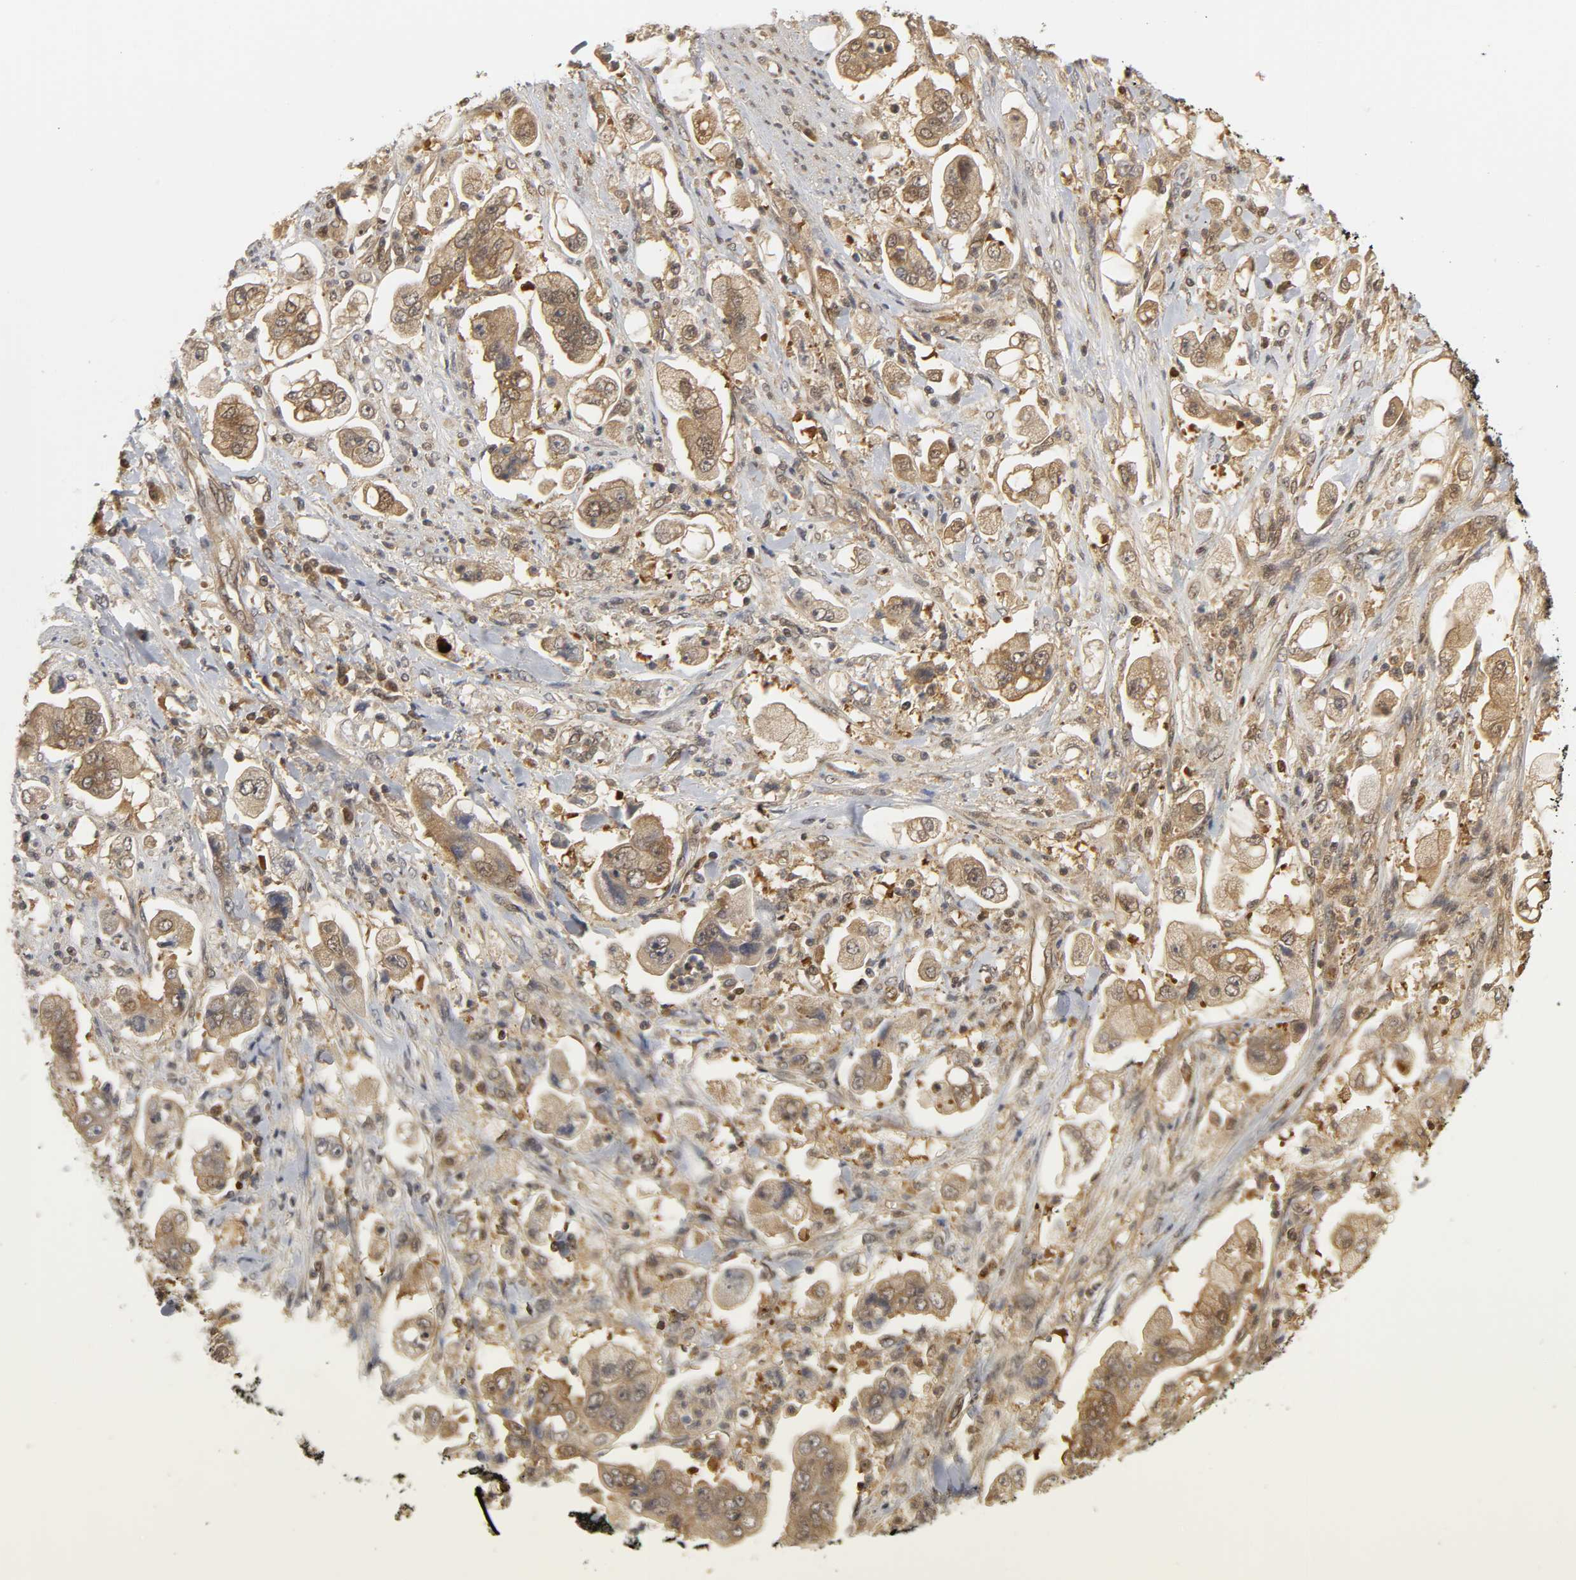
{"staining": {"intensity": "moderate", "quantity": ">75%", "location": "cytoplasmic/membranous"}, "tissue": "stomach cancer", "cell_type": "Tumor cells", "image_type": "cancer", "snomed": [{"axis": "morphology", "description": "Adenocarcinoma, NOS"}, {"axis": "topography", "description": "Stomach"}], "caption": "Brown immunohistochemical staining in stomach adenocarcinoma exhibits moderate cytoplasmic/membranous positivity in approximately >75% of tumor cells. The staining was performed using DAB to visualize the protein expression in brown, while the nuclei were stained in blue with hematoxylin (Magnification: 20x).", "gene": "PARK7", "patient": {"sex": "male", "age": 62}}